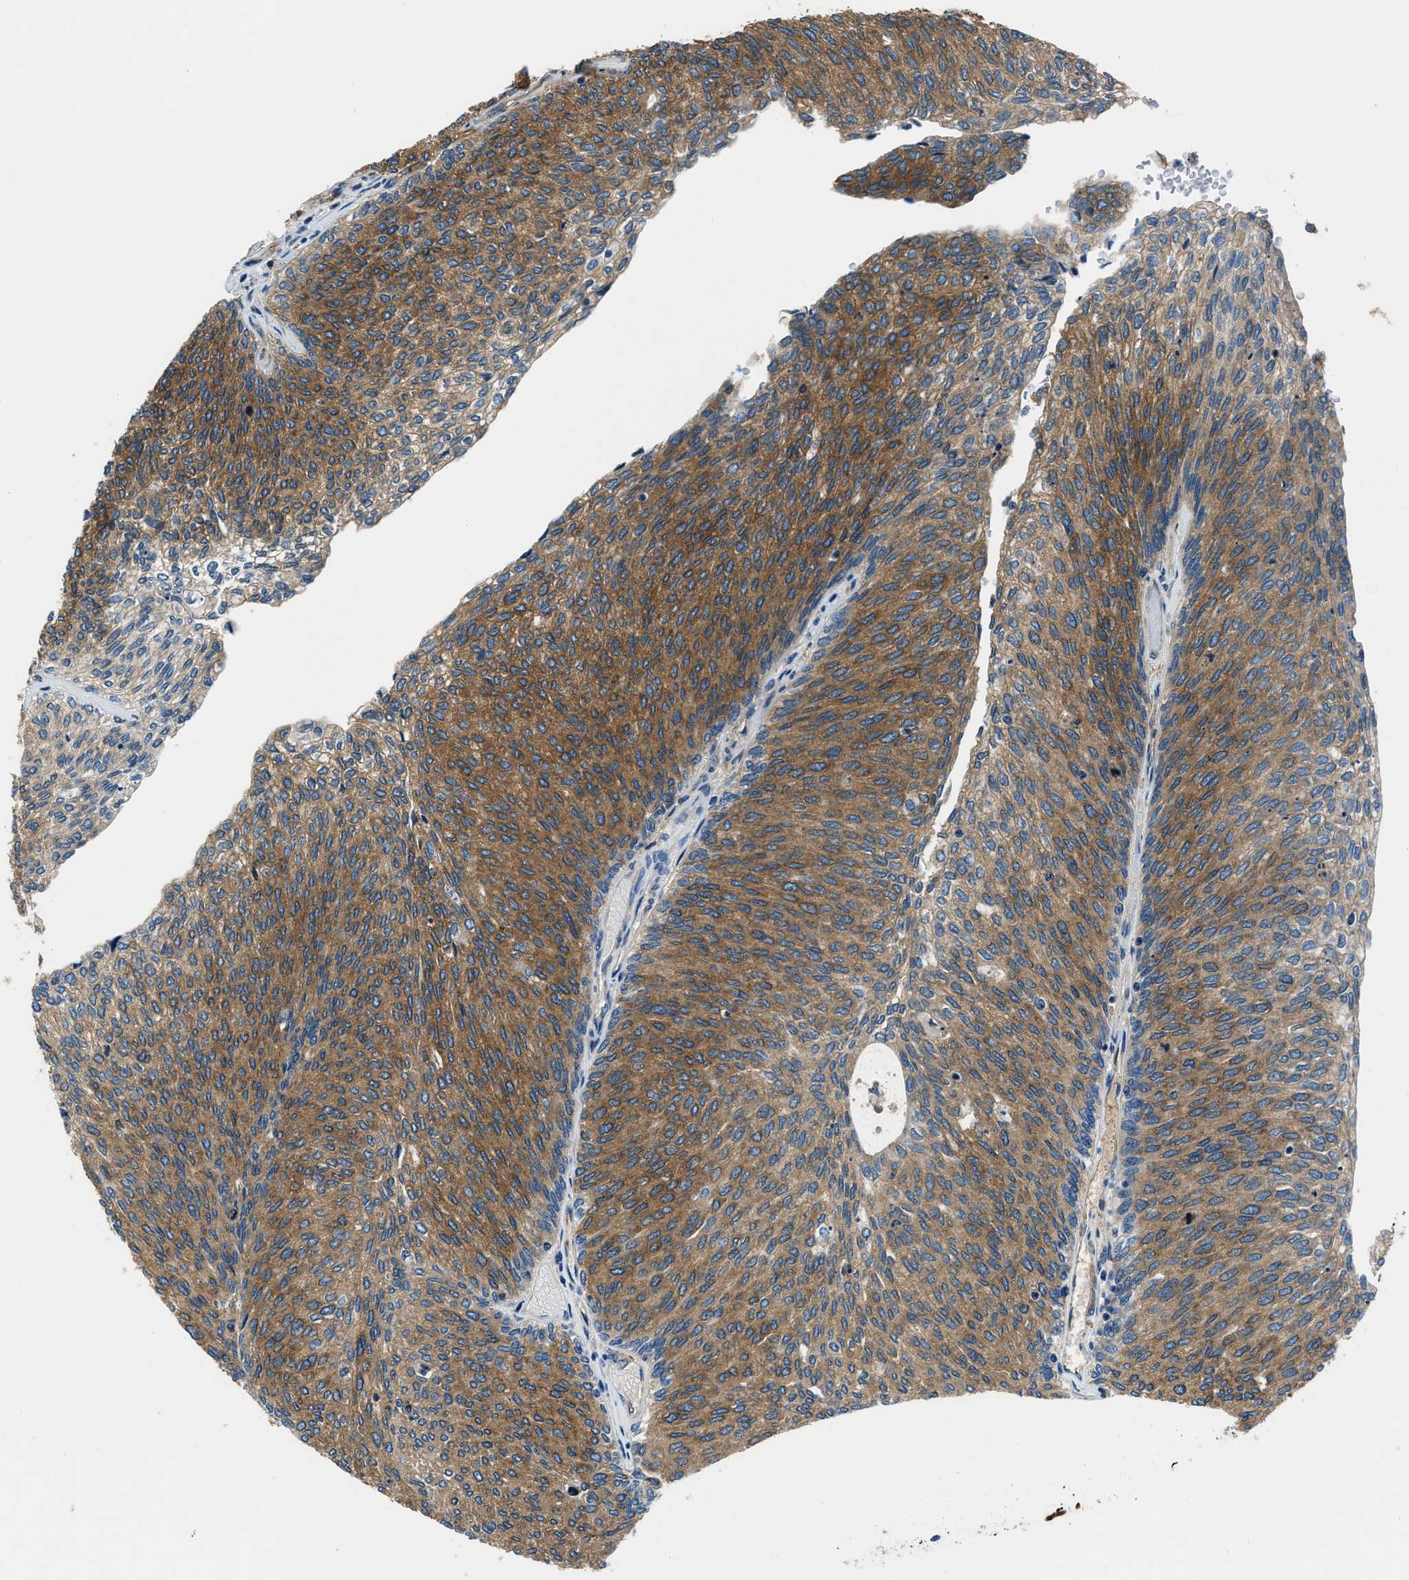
{"staining": {"intensity": "moderate", "quantity": ">75%", "location": "cytoplasmic/membranous"}, "tissue": "urothelial cancer", "cell_type": "Tumor cells", "image_type": "cancer", "snomed": [{"axis": "morphology", "description": "Urothelial carcinoma, Low grade"}, {"axis": "topography", "description": "Urinary bladder"}], "caption": "Immunohistochemical staining of urothelial cancer reveals medium levels of moderate cytoplasmic/membranous protein staining in approximately >75% of tumor cells.", "gene": "EEA1", "patient": {"sex": "female", "age": 79}}